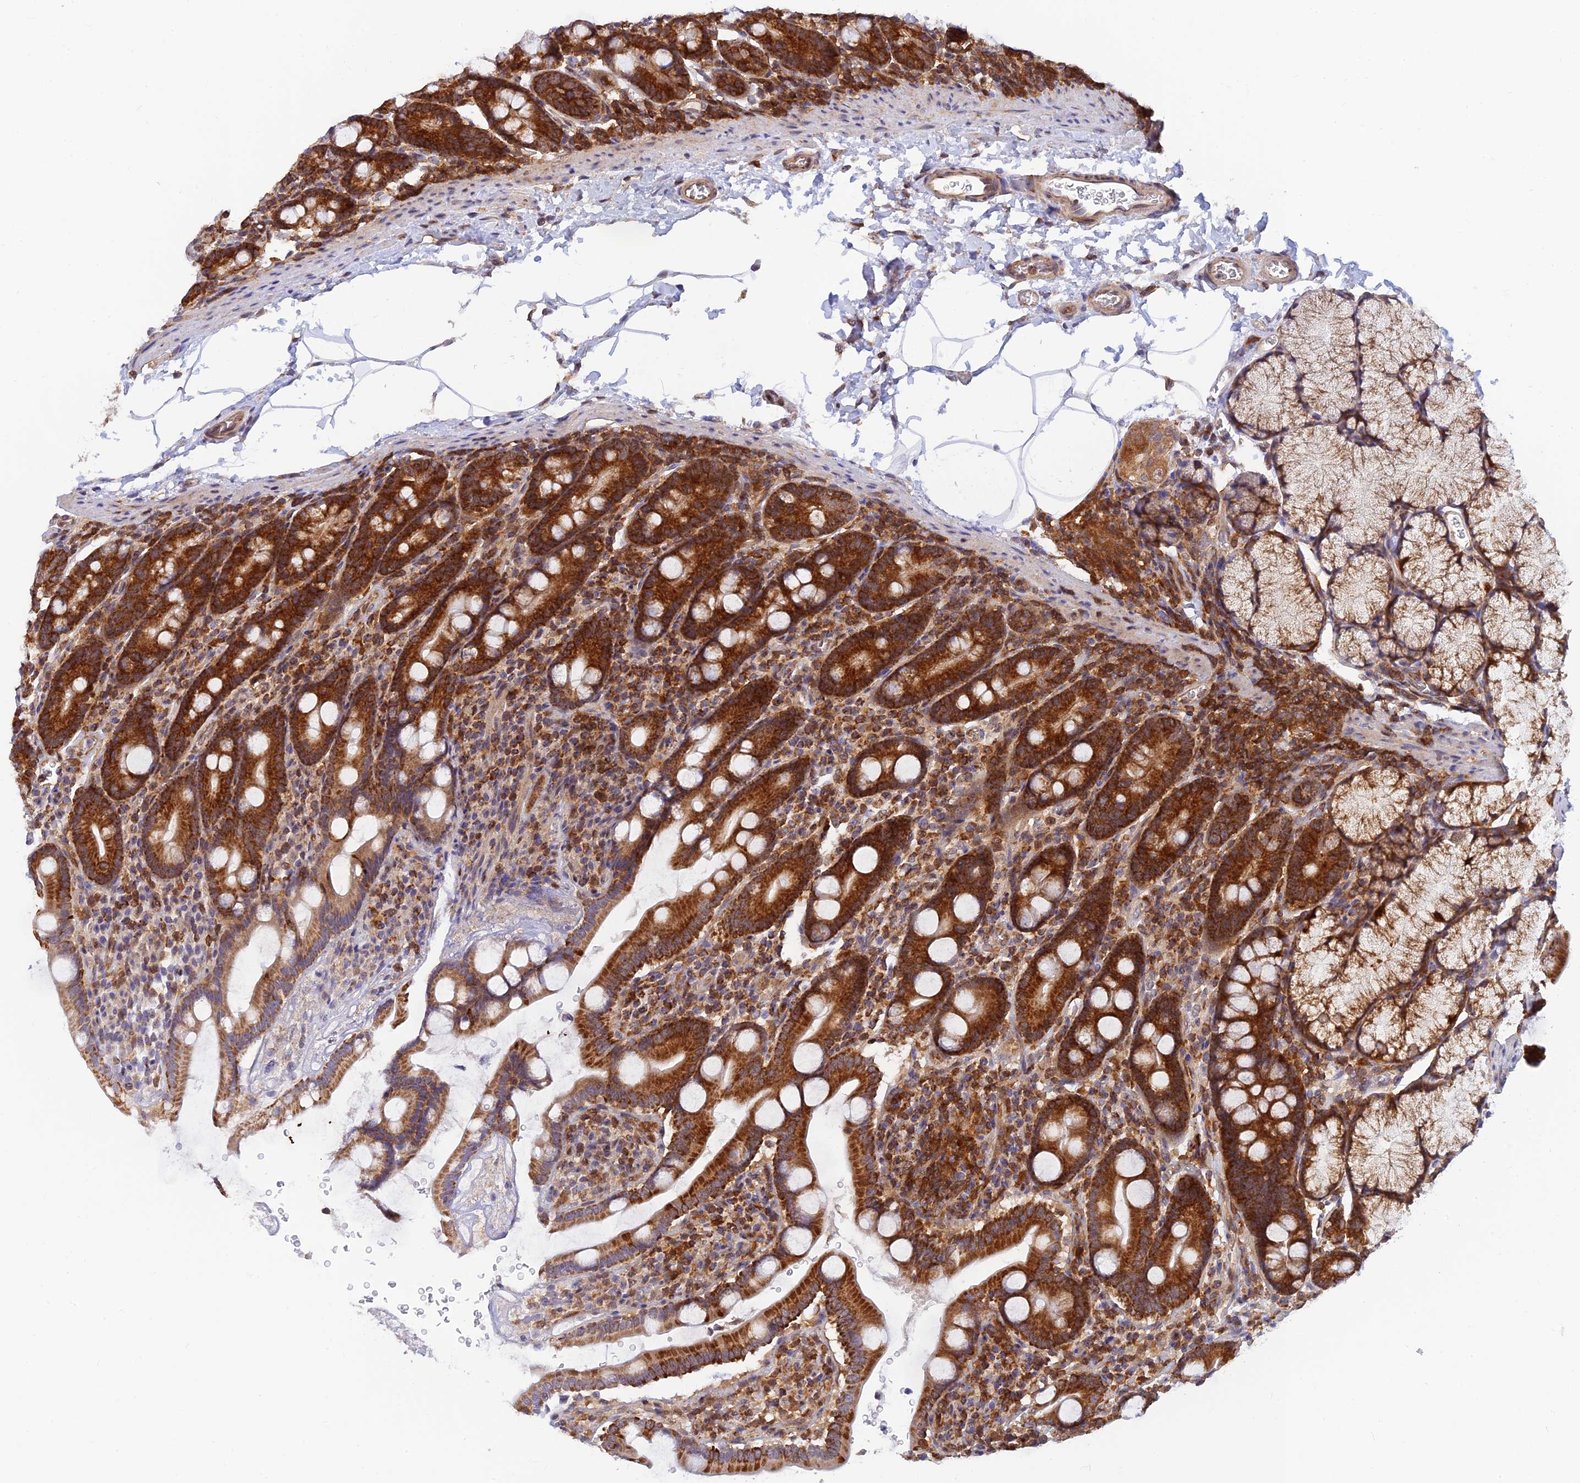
{"staining": {"intensity": "strong", "quantity": ">75%", "location": "cytoplasmic/membranous"}, "tissue": "duodenum", "cell_type": "Glandular cells", "image_type": "normal", "snomed": [{"axis": "morphology", "description": "Normal tissue, NOS"}, {"axis": "topography", "description": "Duodenum"}], "caption": "Immunohistochemistry (IHC) staining of normal duodenum, which demonstrates high levels of strong cytoplasmic/membranous expression in about >75% of glandular cells indicating strong cytoplasmic/membranous protein expression. The staining was performed using DAB (3,3'-diaminobenzidine) (brown) for protein detection and nuclei were counterstained in hematoxylin (blue).", "gene": "LYSMD2", "patient": {"sex": "male", "age": 35}}